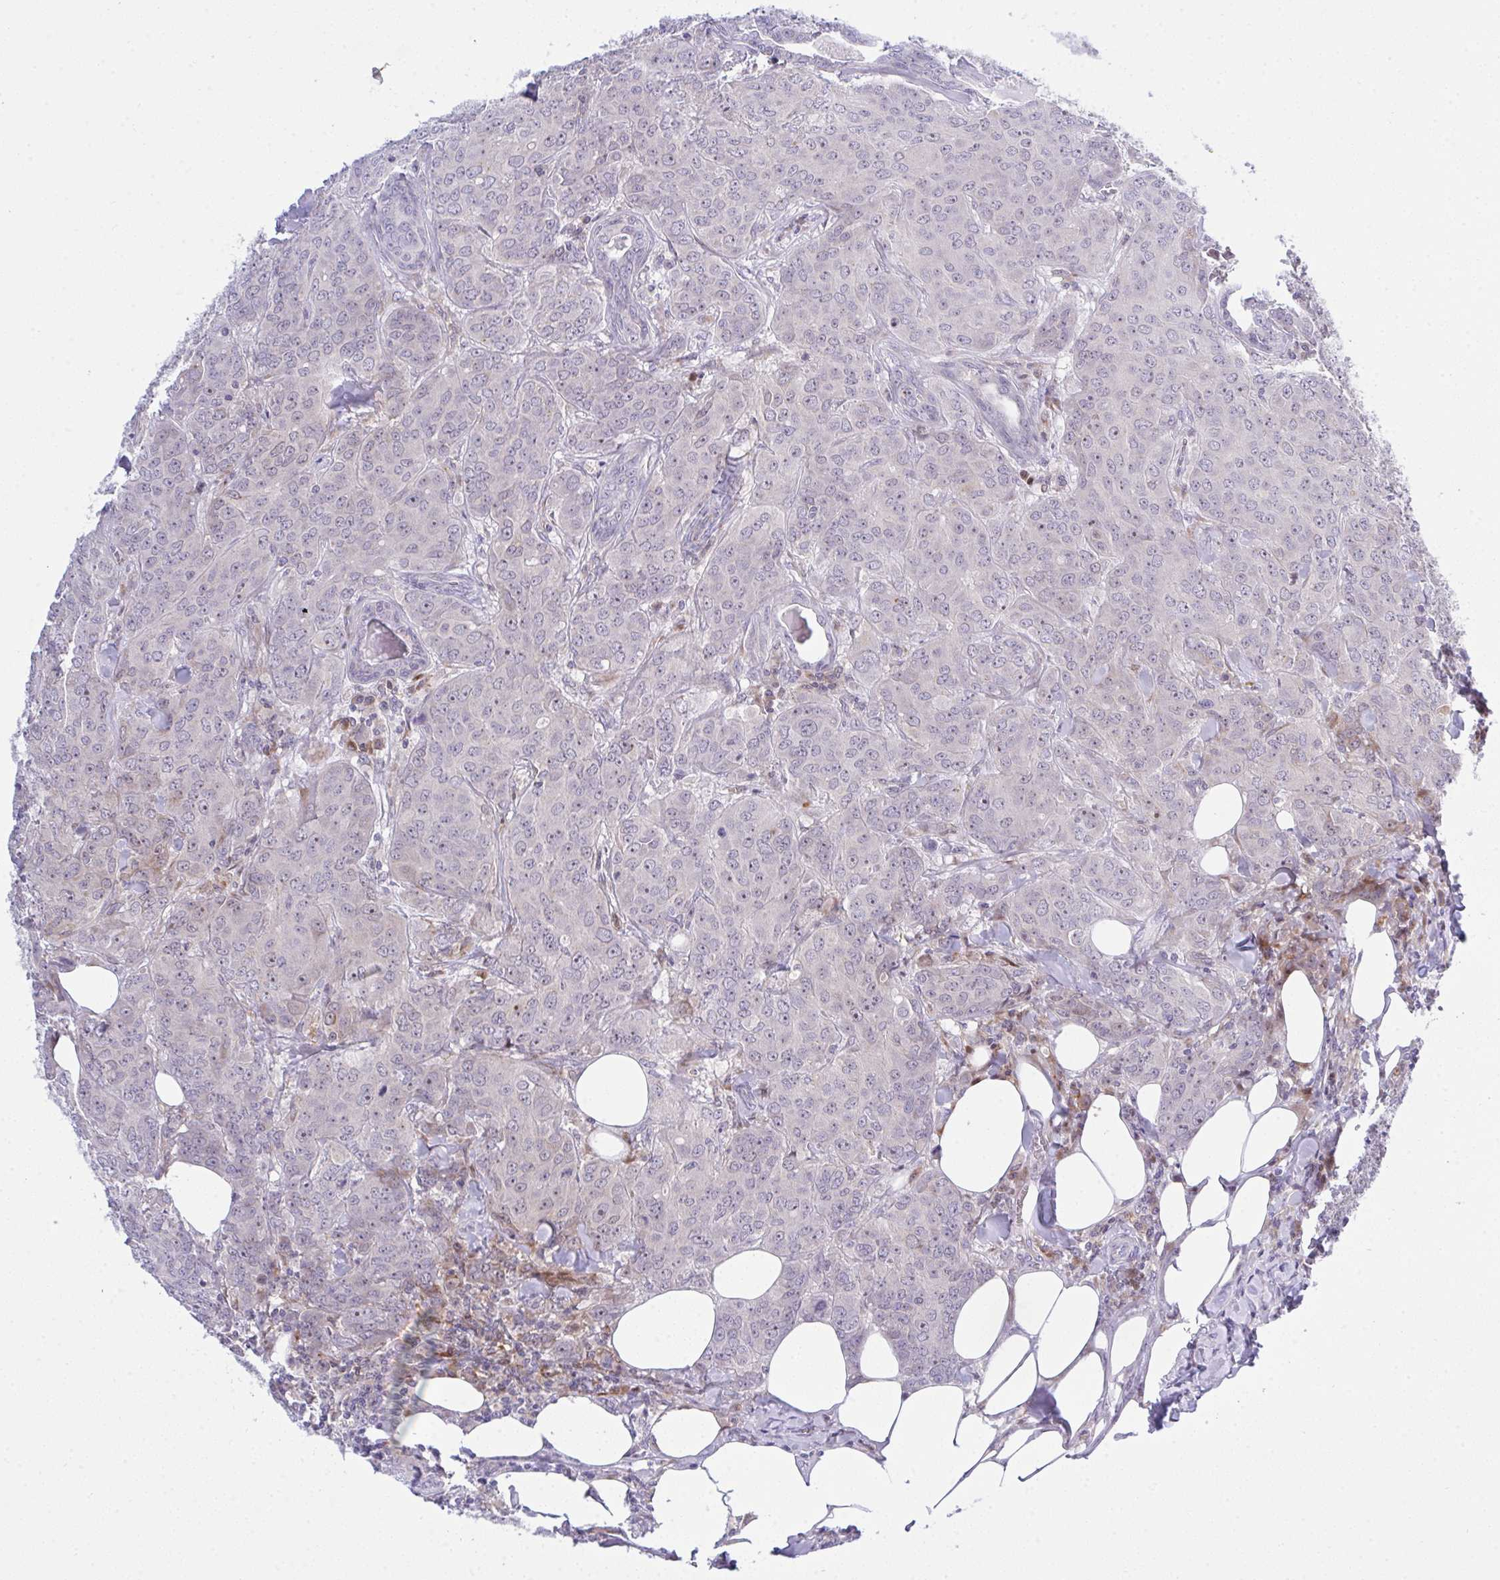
{"staining": {"intensity": "weak", "quantity": "<25%", "location": "nuclear"}, "tissue": "breast cancer", "cell_type": "Tumor cells", "image_type": "cancer", "snomed": [{"axis": "morphology", "description": "Duct carcinoma"}, {"axis": "topography", "description": "Breast"}], "caption": "Immunohistochemical staining of human breast cancer (infiltrating ductal carcinoma) shows no significant staining in tumor cells.", "gene": "ZNF554", "patient": {"sex": "female", "age": 43}}